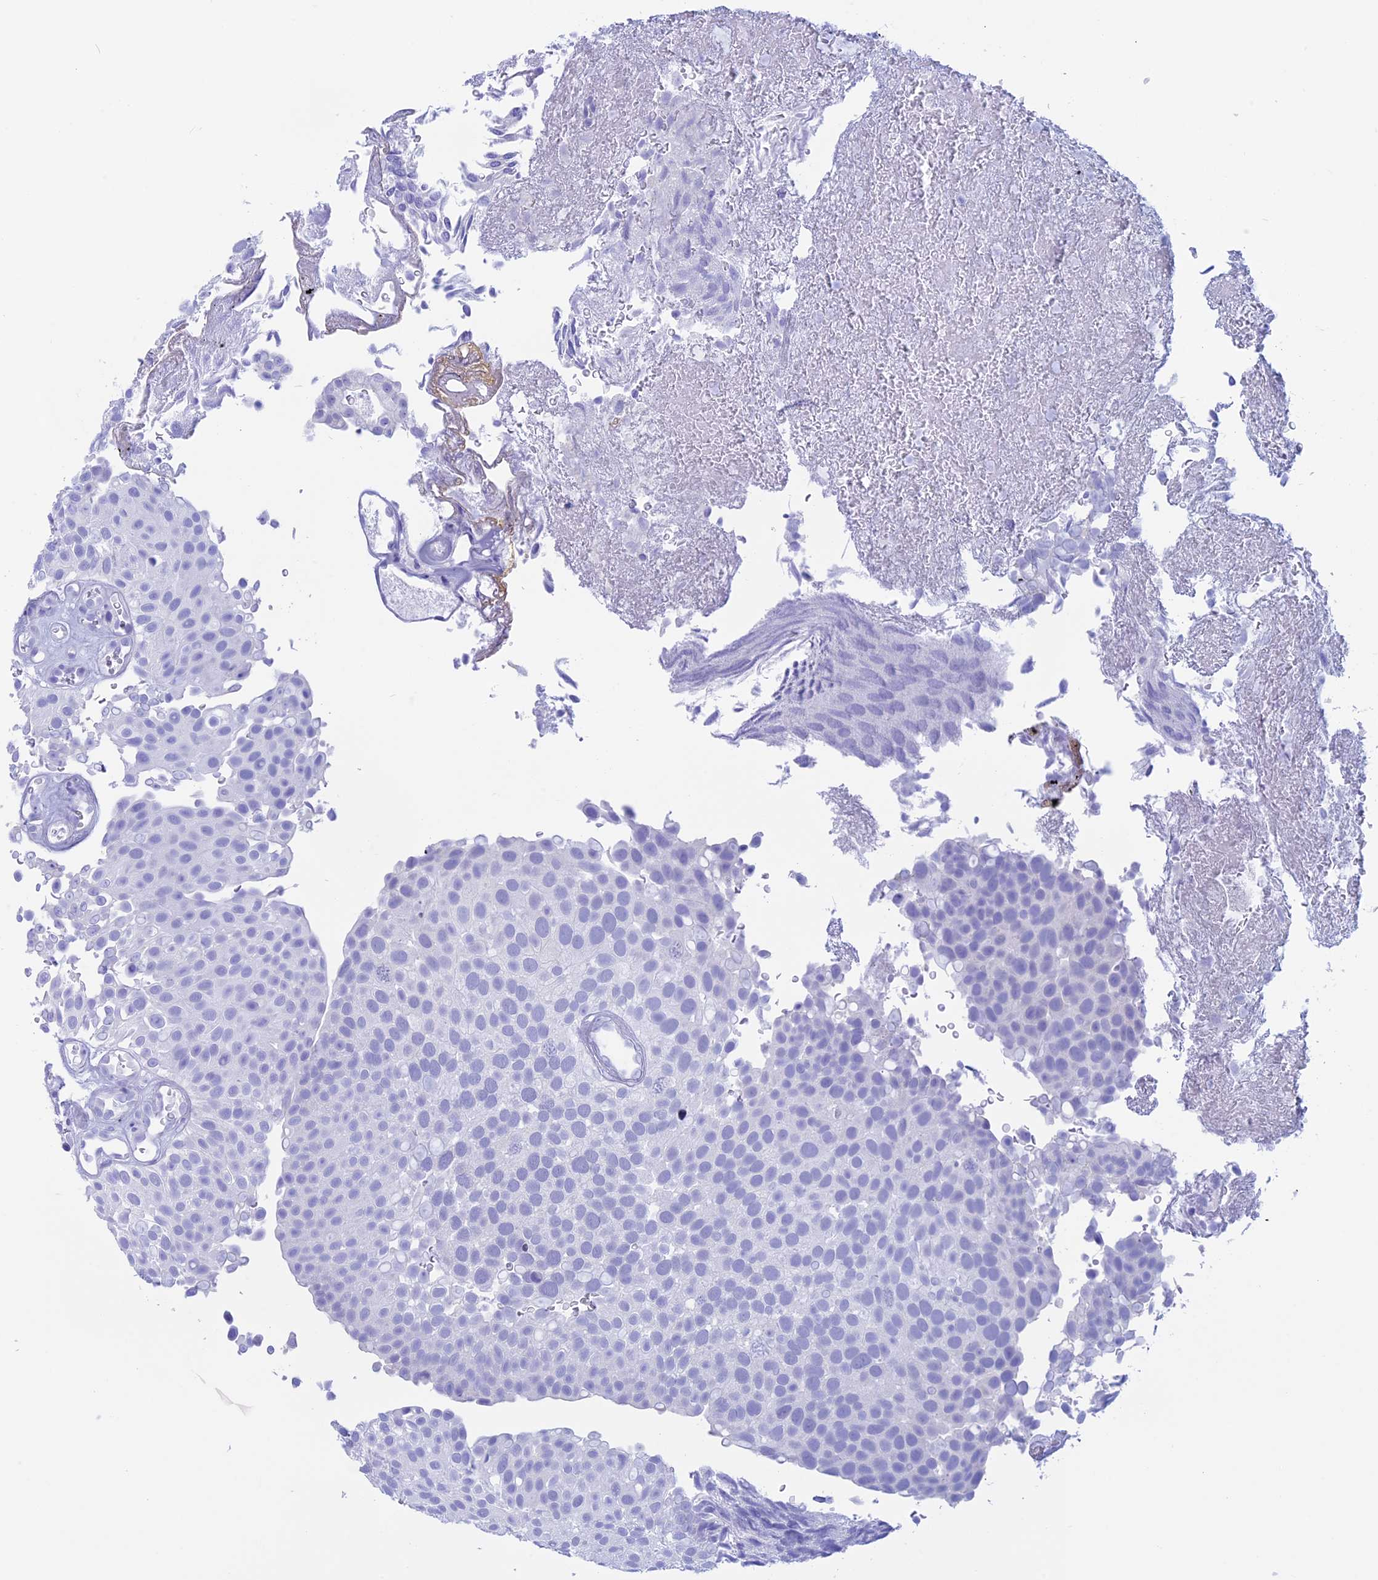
{"staining": {"intensity": "negative", "quantity": "none", "location": "none"}, "tissue": "urothelial cancer", "cell_type": "Tumor cells", "image_type": "cancer", "snomed": [{"axis": "morphology", "description": "Urothelial carcinoma, Low grade"}, {"axis": "topography", "description": "Urinary bladder"}], "caption": "The image shows no significant expression in tumor cells of urothelial cancer.", "gene": "RP1", "patient": {"sex": "male", "age": 78}}